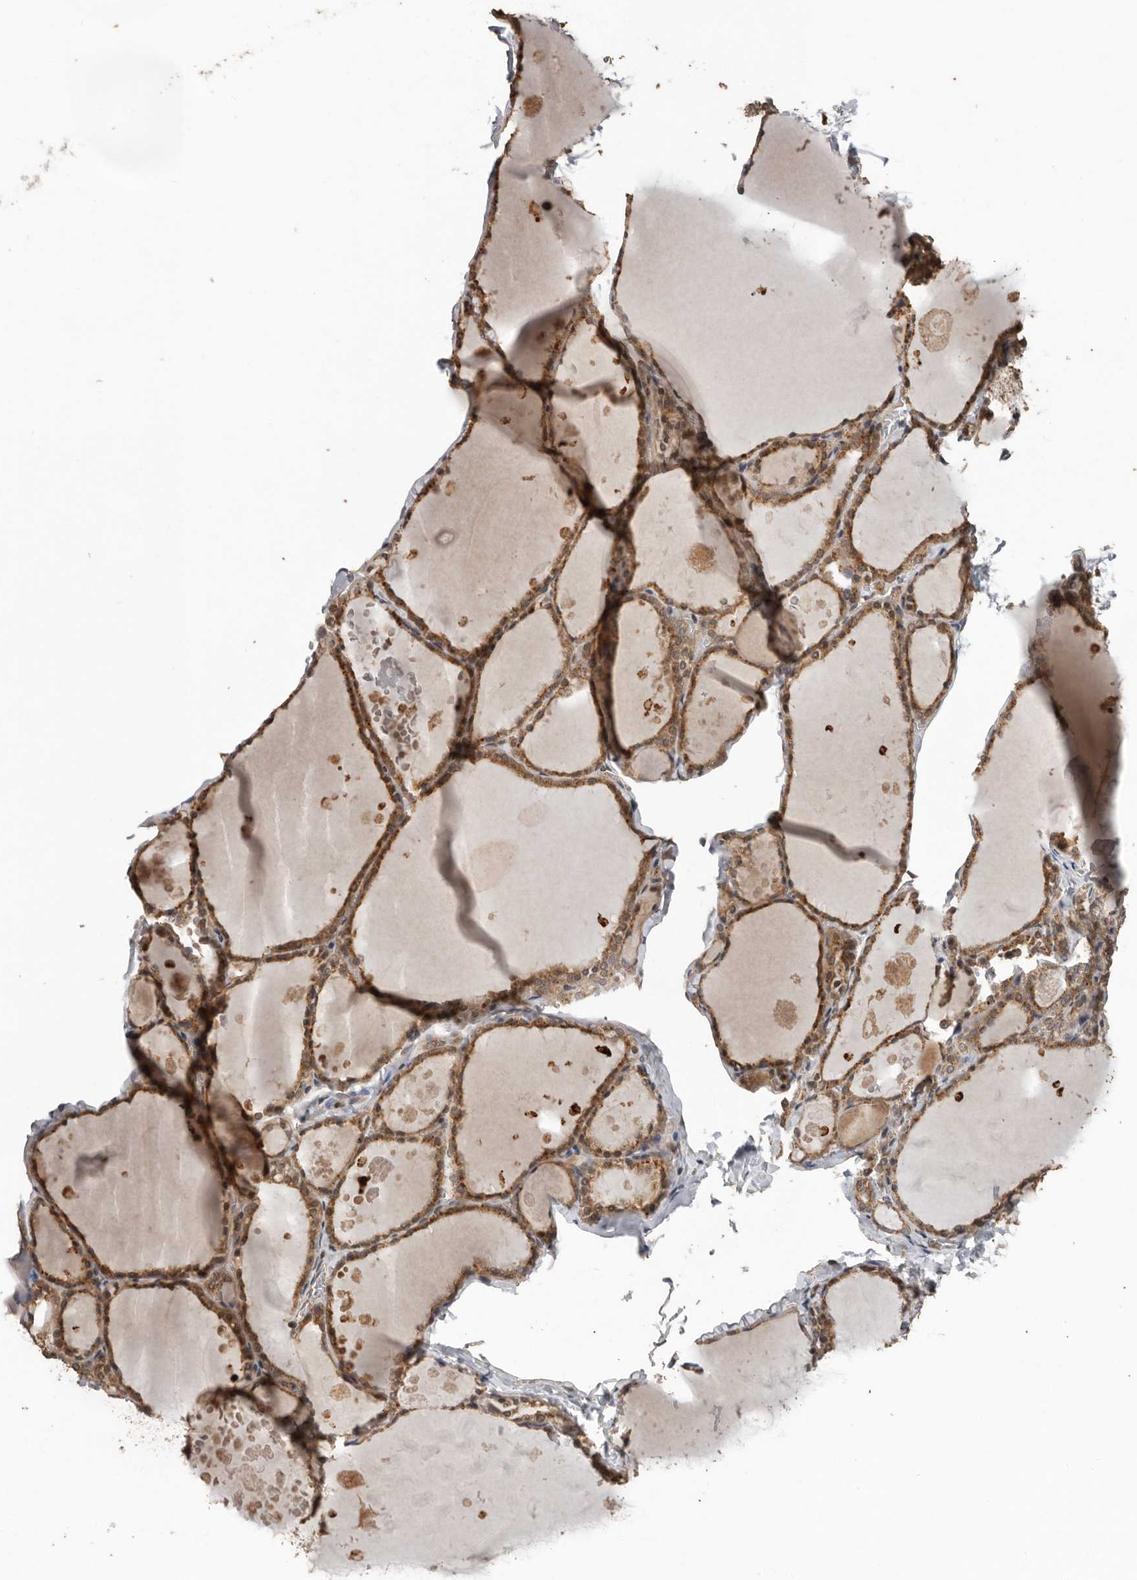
{"staining": {"intensity": "moderate", "quantity": ">75%", "location": "cytoplasmic/membranous"}, "tissue": "thyroid gland", "cell_type": "Glandular cells", "image_type": "normal", "snomed": [{"axis": "morphology", "description": "Normal tissue, NOS"}, {"axis": "topography", "description": "Thyroid gland"}], "caption": "Immunohistochemistry photomicrograph of benign thyroid gland stained for a protein (brown), which shows medium levels of moderate cytoplasmic/membranous expression in approximately >75% of glandular cells.", "gene": "CEP350", "patient": {"sex": "male", "age": 56}}